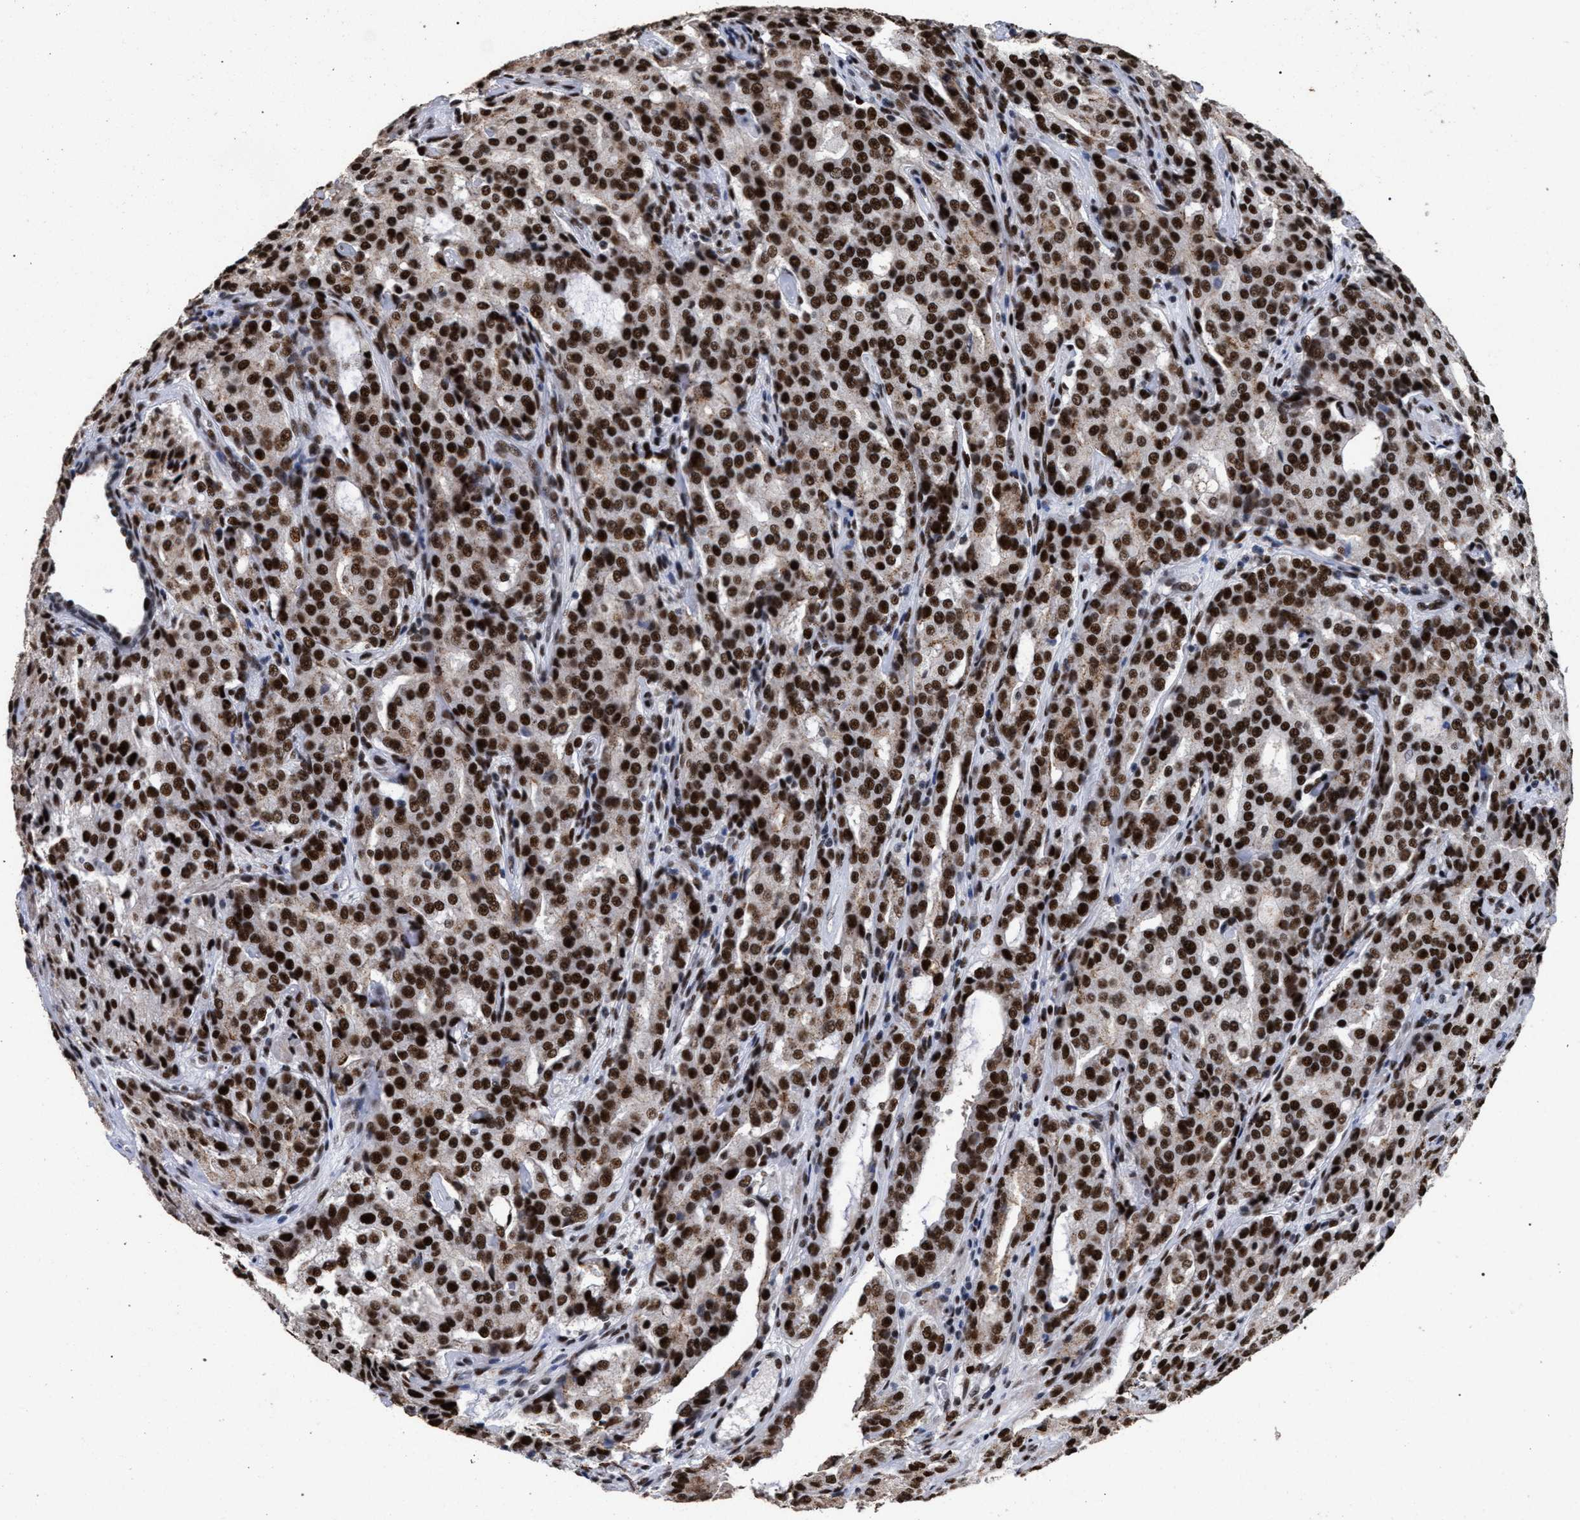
{"staining": {"intensity": "strong", "quantity": ">75%", "location": "nuclear"}, "tissue": "prostate cancer", "cell_type": "Tumor cells", "image_type": "cancer", "snomed": [{"axis": "morphology", "description": "Adenocarcinoma, High grade"}, {"axis": "topography", "description": "Prostate"}], "caption": "Protein expression analysis of human prostate cancer (adenocarcinoma (high-grade)) reveals strong nuclear positivity in about >75% of tumor cells. (Stains: DAB in brown, nuclei in blue, Microscopy: brightfield microscopy at high magnification).", "gene": "TP53BP1", "patient": {"sex": "male", "age": 72}}